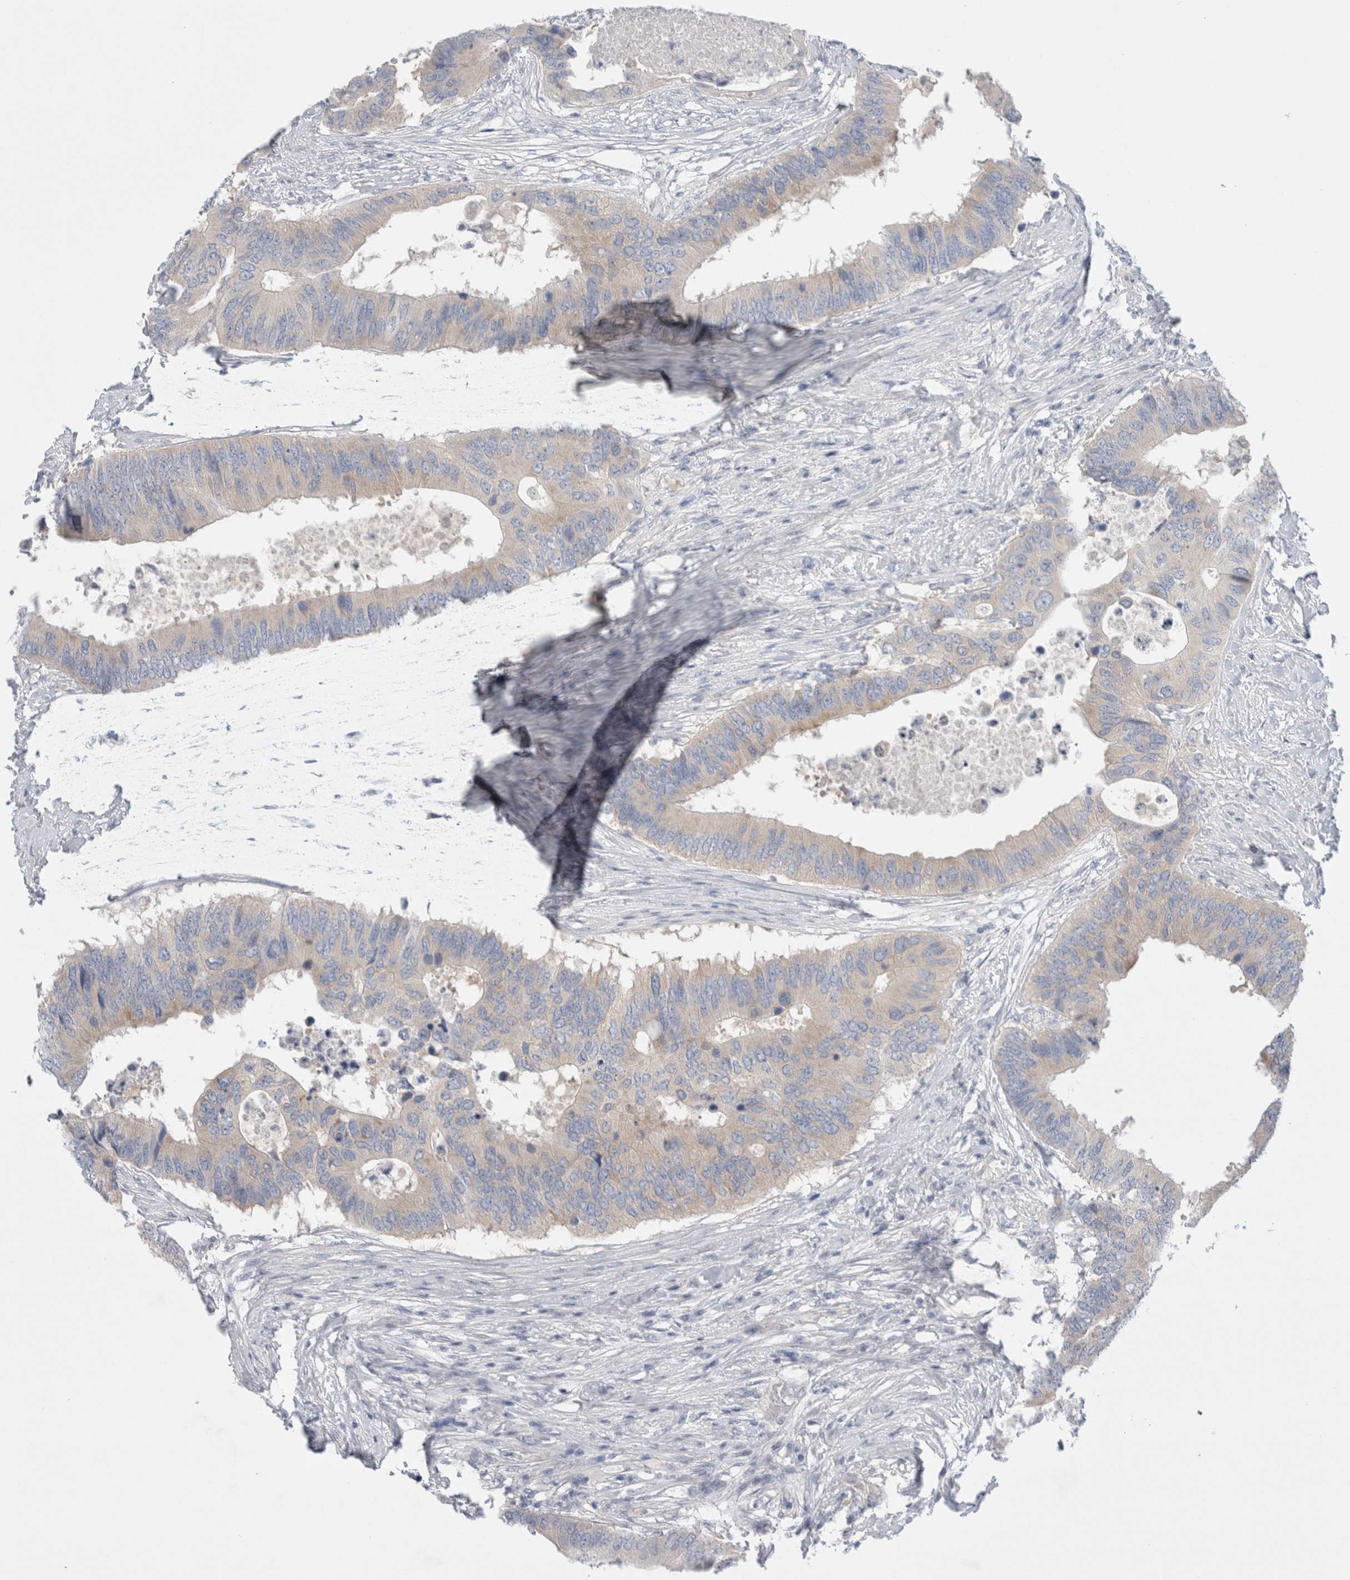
{"staining": {"intensity": "negative", "quantity": "none", "location": "none"}, "tissue": "colorectal cancer", "cell_type": "Tumor cells", "image_type": "cancer", "snomed": [{"axis": "morphology", "description": "Adenocarcinoma, NOS"}, {"axis": "topography", "description": "Colon"}], "caption": "A photomicrograph of human colorectal adenocarcinoma is negative for staining in tumor cells.", "gene": "WIPF2", "patient": {"sex": "male", "age": 71}}